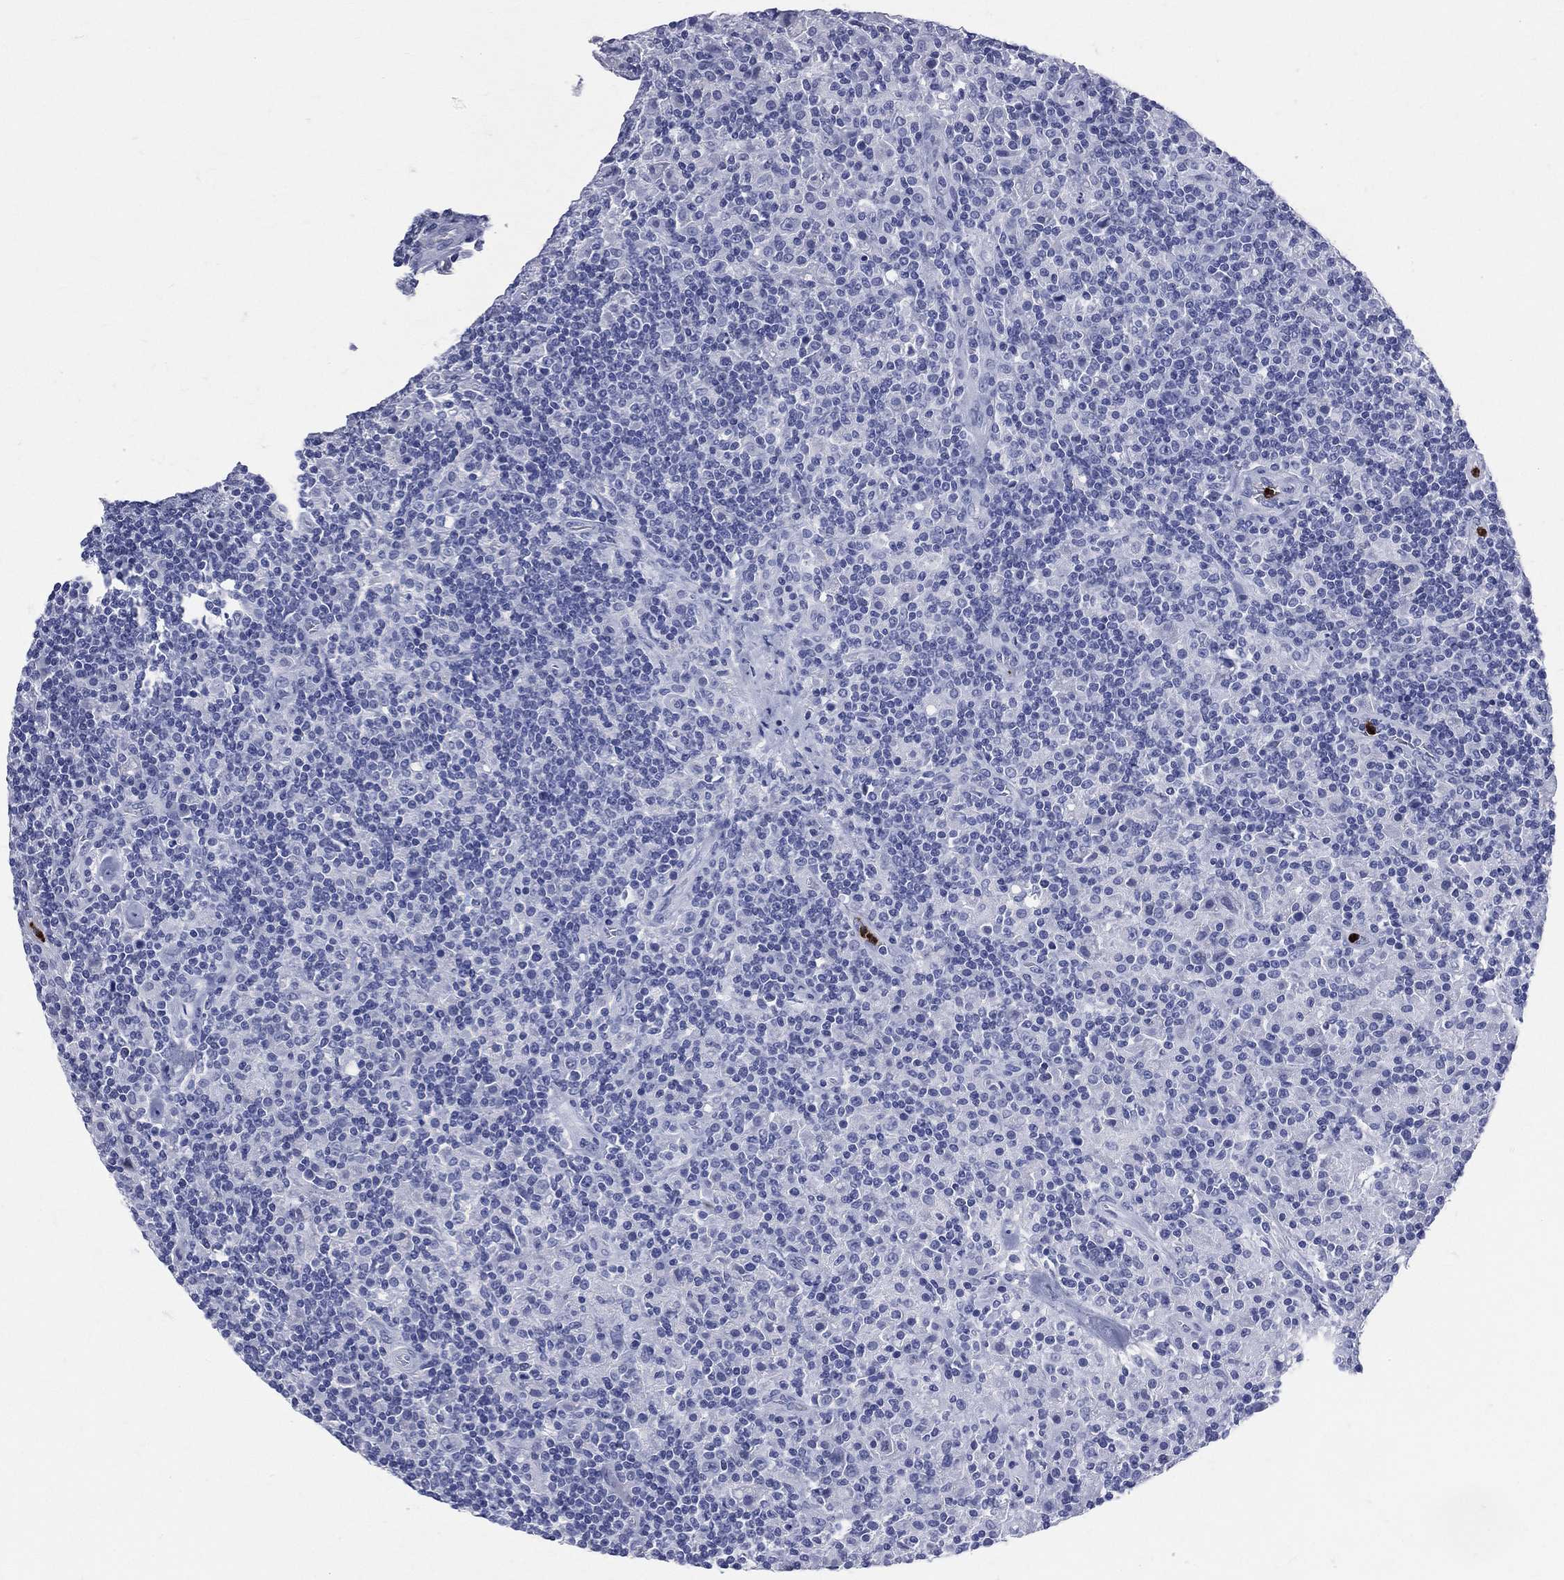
{"staining": {"intensity": "negative", "quantity": "none", "location": "none"}, "tissue": "lymphoma", "cell_type": "Tumor cells", "image_type": "cancer", "snomed": [{"axis": "morphology", "description": "Hodgkin's disease, NOS"}, {"axis": "topography", "description": "Lymph node"}], "caption": "The immunohistochemistry photomicrograph has no significant expression in tumor cells of Hodgkin's disease tissue.", "gene": "PGLYRP1", "patient": {"sex": "male", "age": 70}}